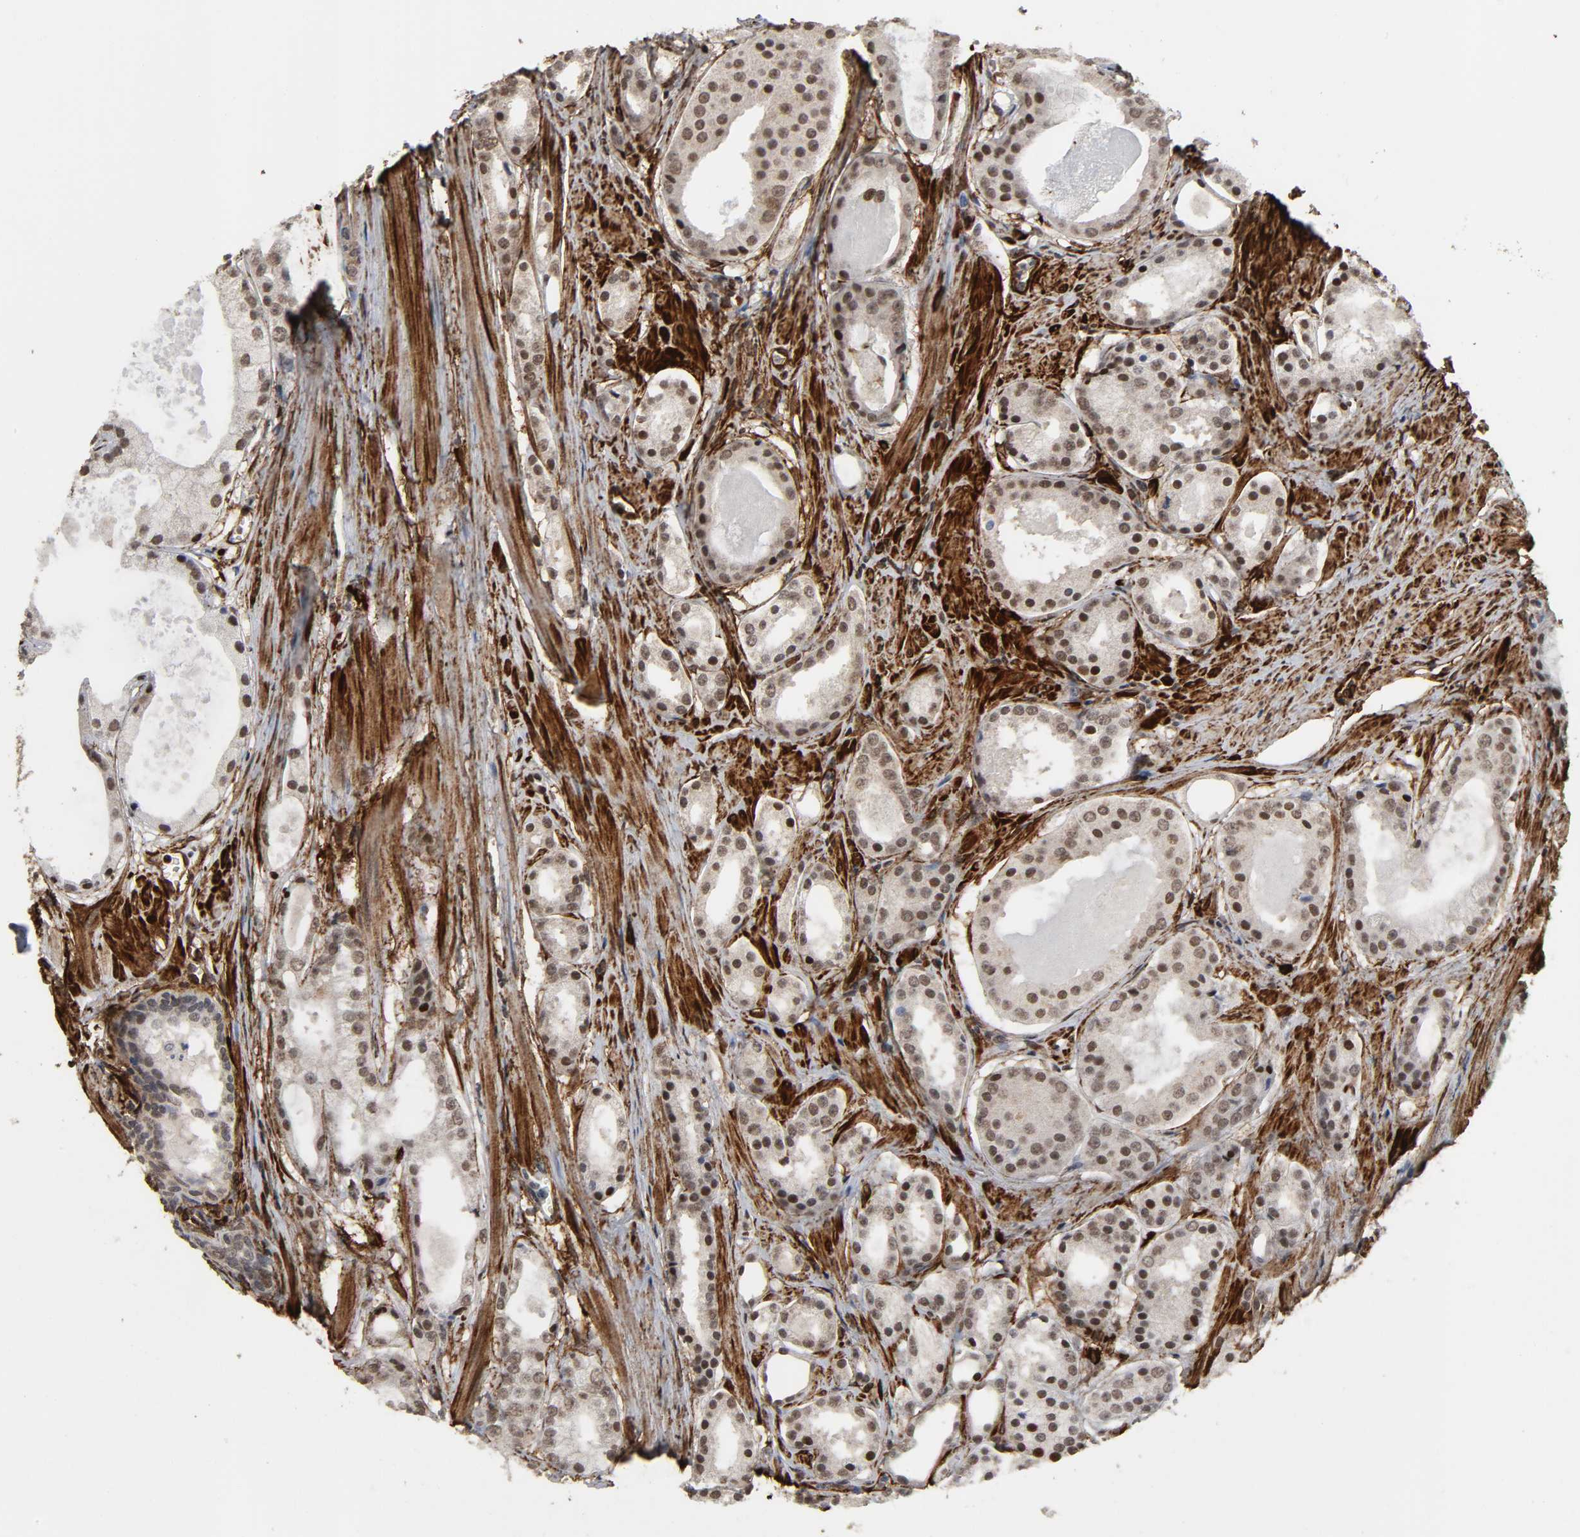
{"staining": {"intensity": "moderate", "quantity": "25%-75%", "location": "cytoplasmic/membranous,nuclear"}, "tissue": "prostate cancer", "cell_type": "Tumor cells", "image_type": "cancer", "snomed": [{"axis": "morphology", "description": "Adenocarcinoma, Low grade"}, {"axis": "topography", "description": "Prostate"}], "caption": "Approximately 25%-75% of tumor cells in human prostate cancer exhibit moderate cytoplasmic/membranous and nuclear protein positivity as visualized by brown immunohistochemical staining.", "gene": "AHNAK2", "patient": {"sex": "male", "age": 57}}